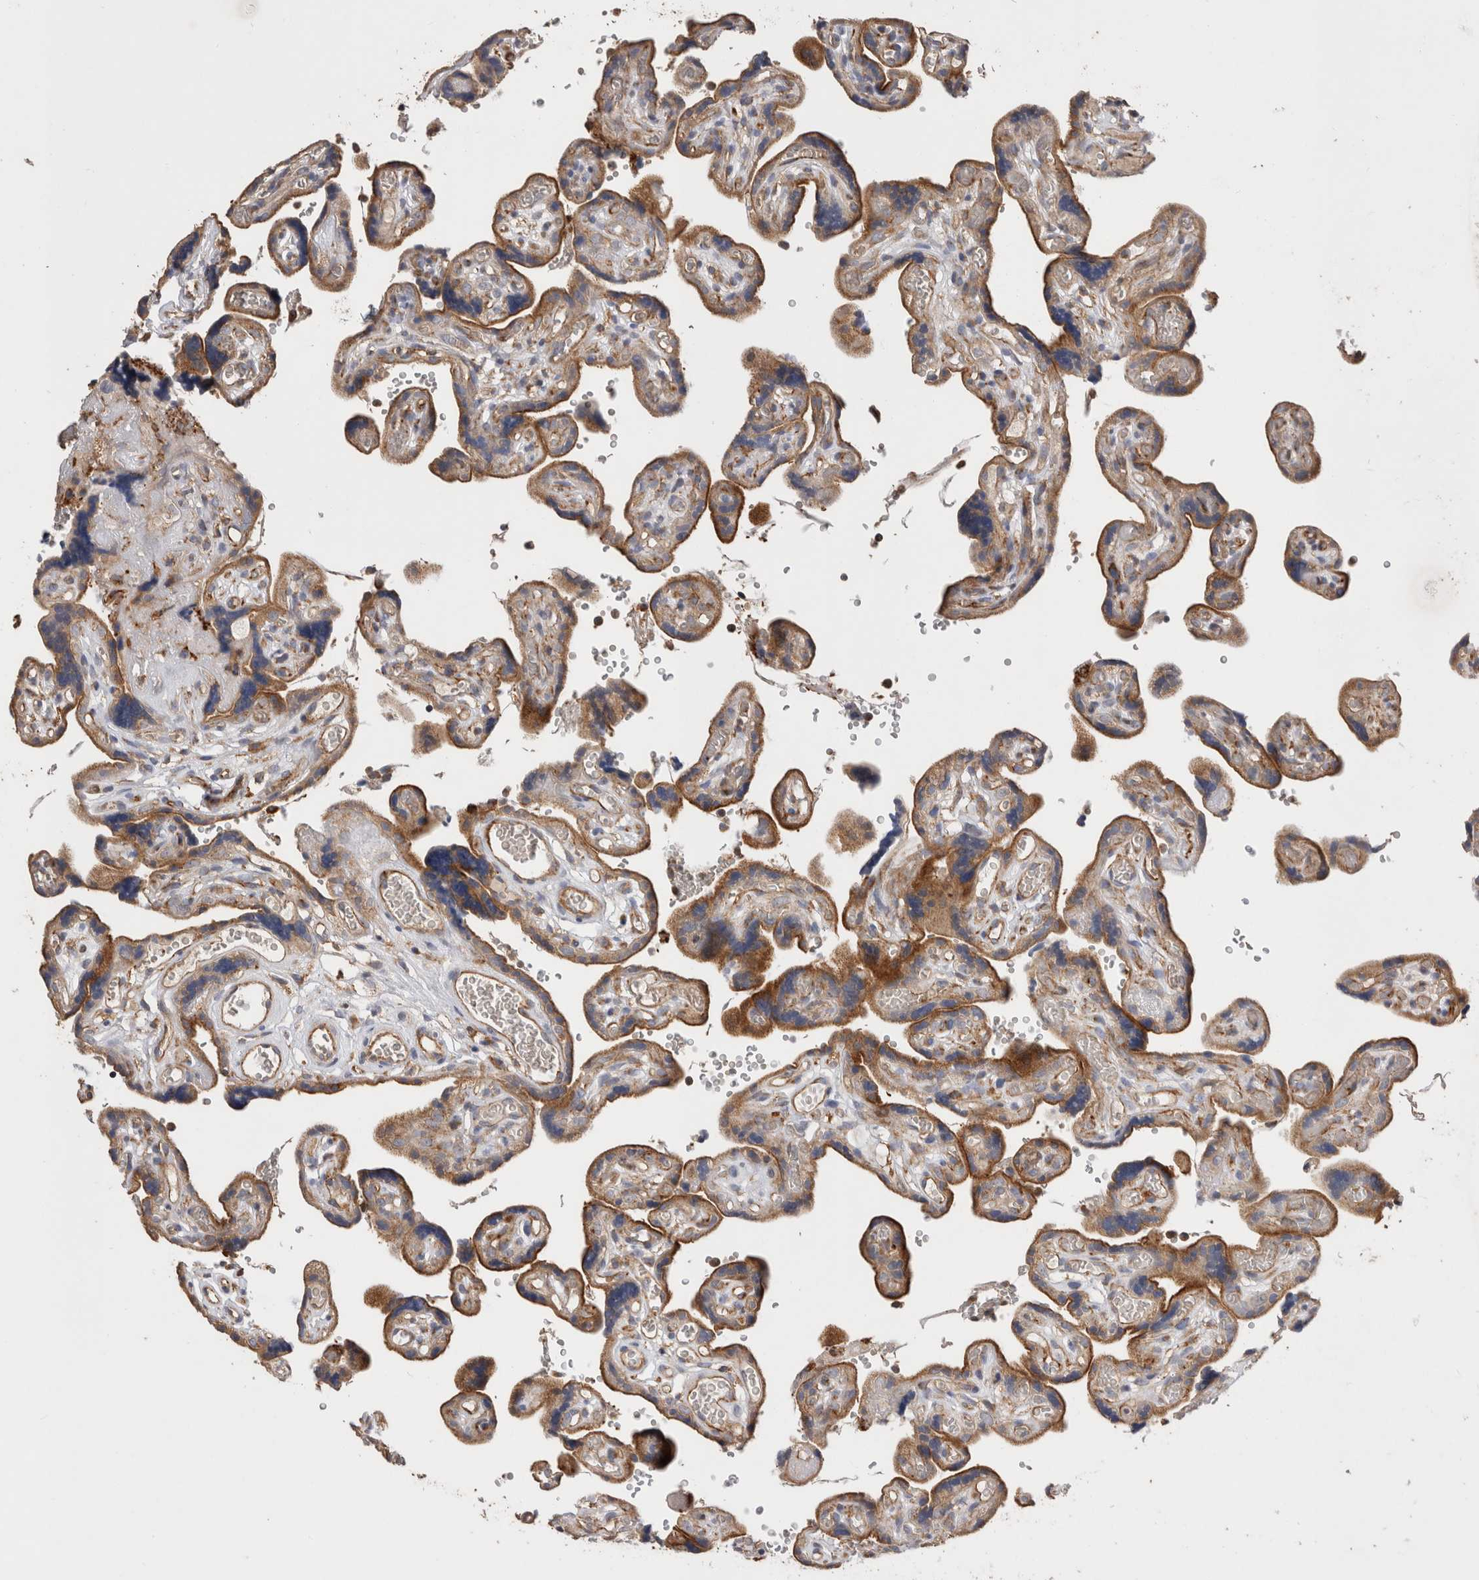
{"staining": {"intensity": "moderate", "quantity": ">75%", "location": "cytoplasmic/membranous"}, "tissue": "placenta", "cell_type": "Decidual cells", "image_type": "normal", "snomed": [{"axis": "morphology", "description": "Normal tissue, NOS"}, {"axis": "topography", "description": "Placenta"}], "caption": "Immunohistochemical staining of benign human placenta reveals medium levels of moderate cytoplasmic/membranous expression in approximately >75% of decidual cells. (DAB IHC with brightfield microscopy, high magnification).", "gene": "BNIP2", "patient": {"sex": "female", "age": 30}}